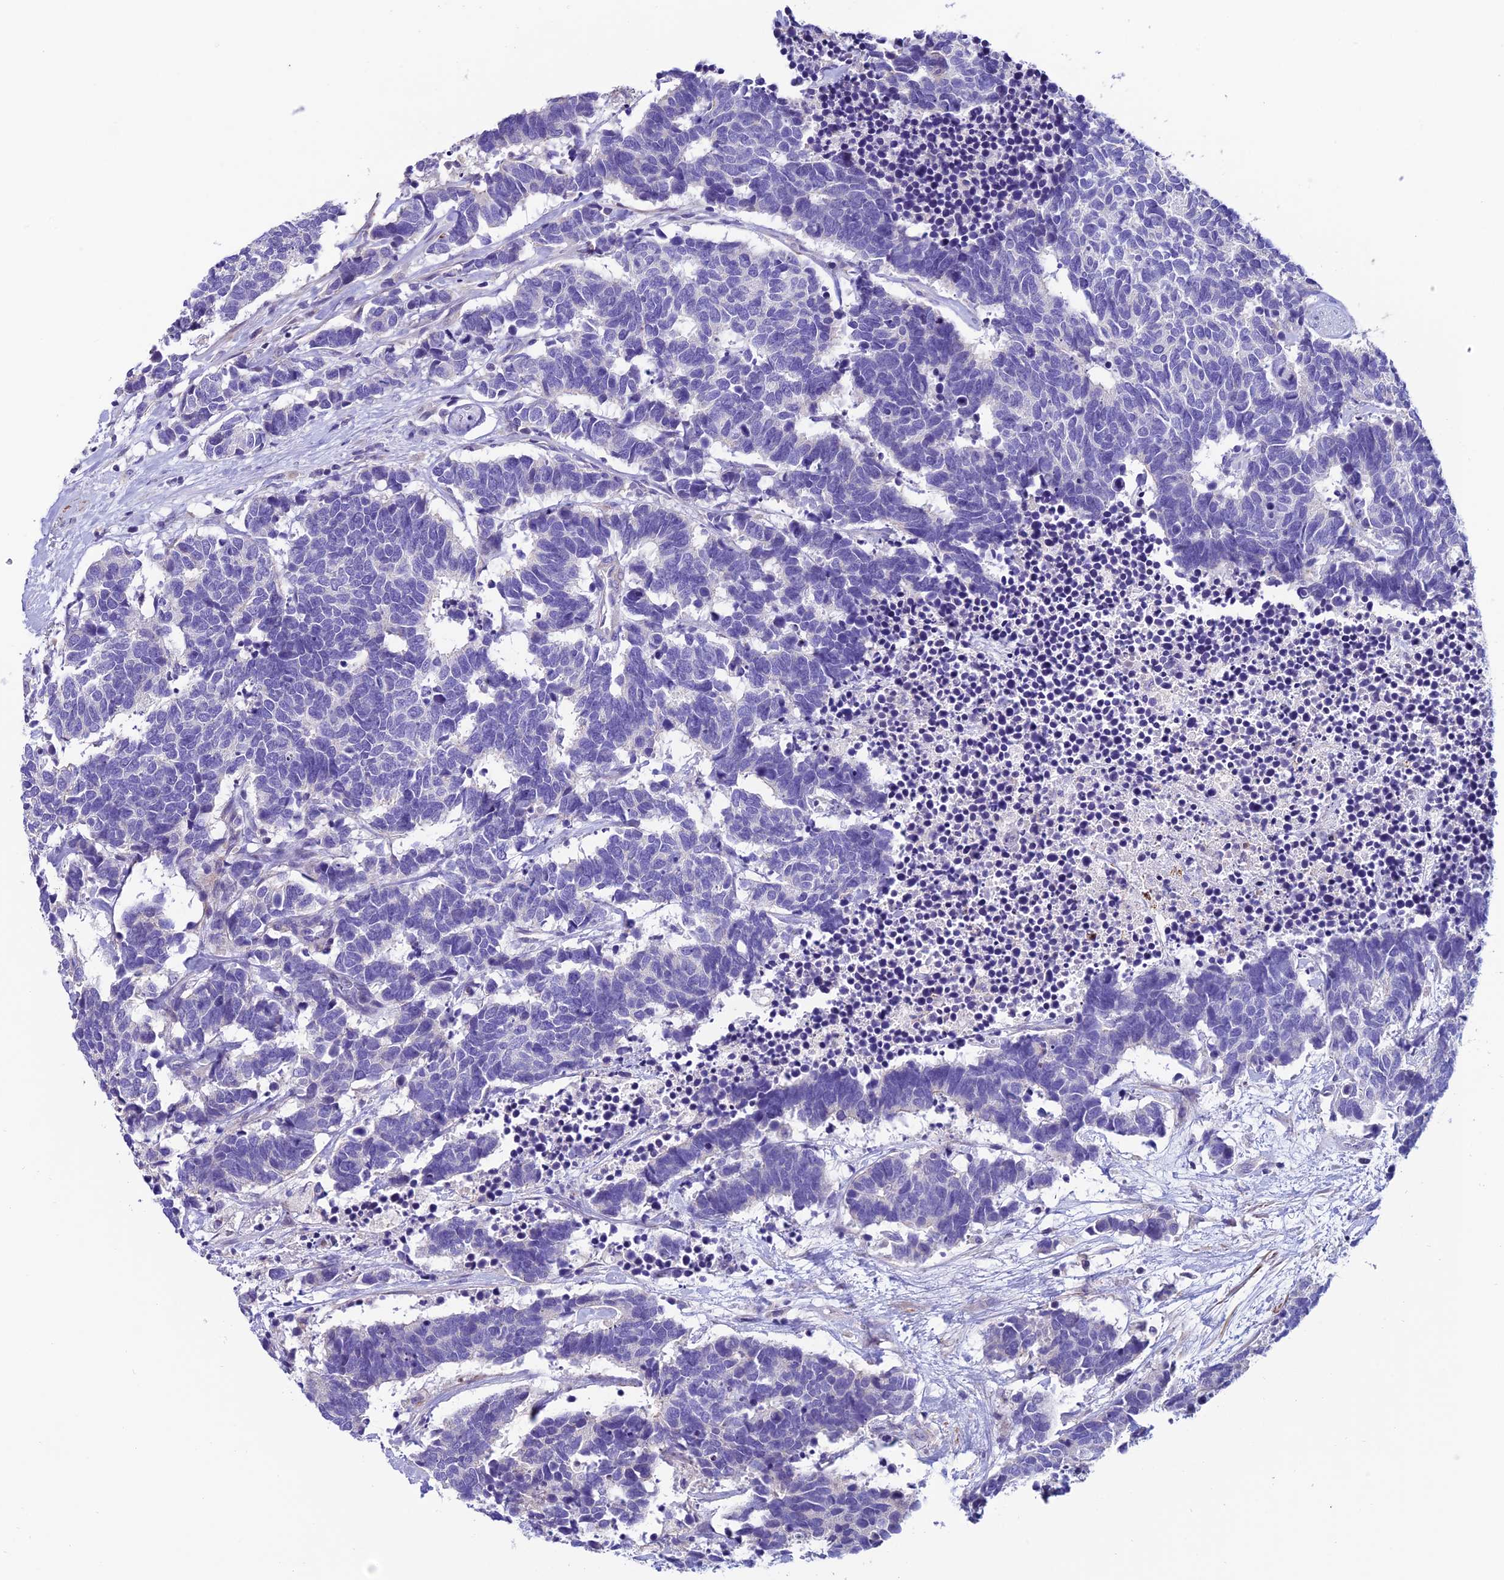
{"staining": {"intensity": "negative", "quantity": "none", "location": "none"}, "tissue": "carcinoid", "cell_type": "Tumor cells", "image_type": "cancer", "snomed": [{"axis": "morphology", "description": "Carcinoma, NOS"}, {"axis": "morphology", "description": "Carcinoid, malignant, NOS"}, {"axis": "topography", "description": "Urinary bladder"}], "caption": "A high-resolution photomicrograph shows immunohistochemistry staining of carcinoid, which reveals no significant positivity in tumor cells. Nuclei are stained in blue.", "gene": "FAM178B", "patient": {"sex": "male", "age": 57}}